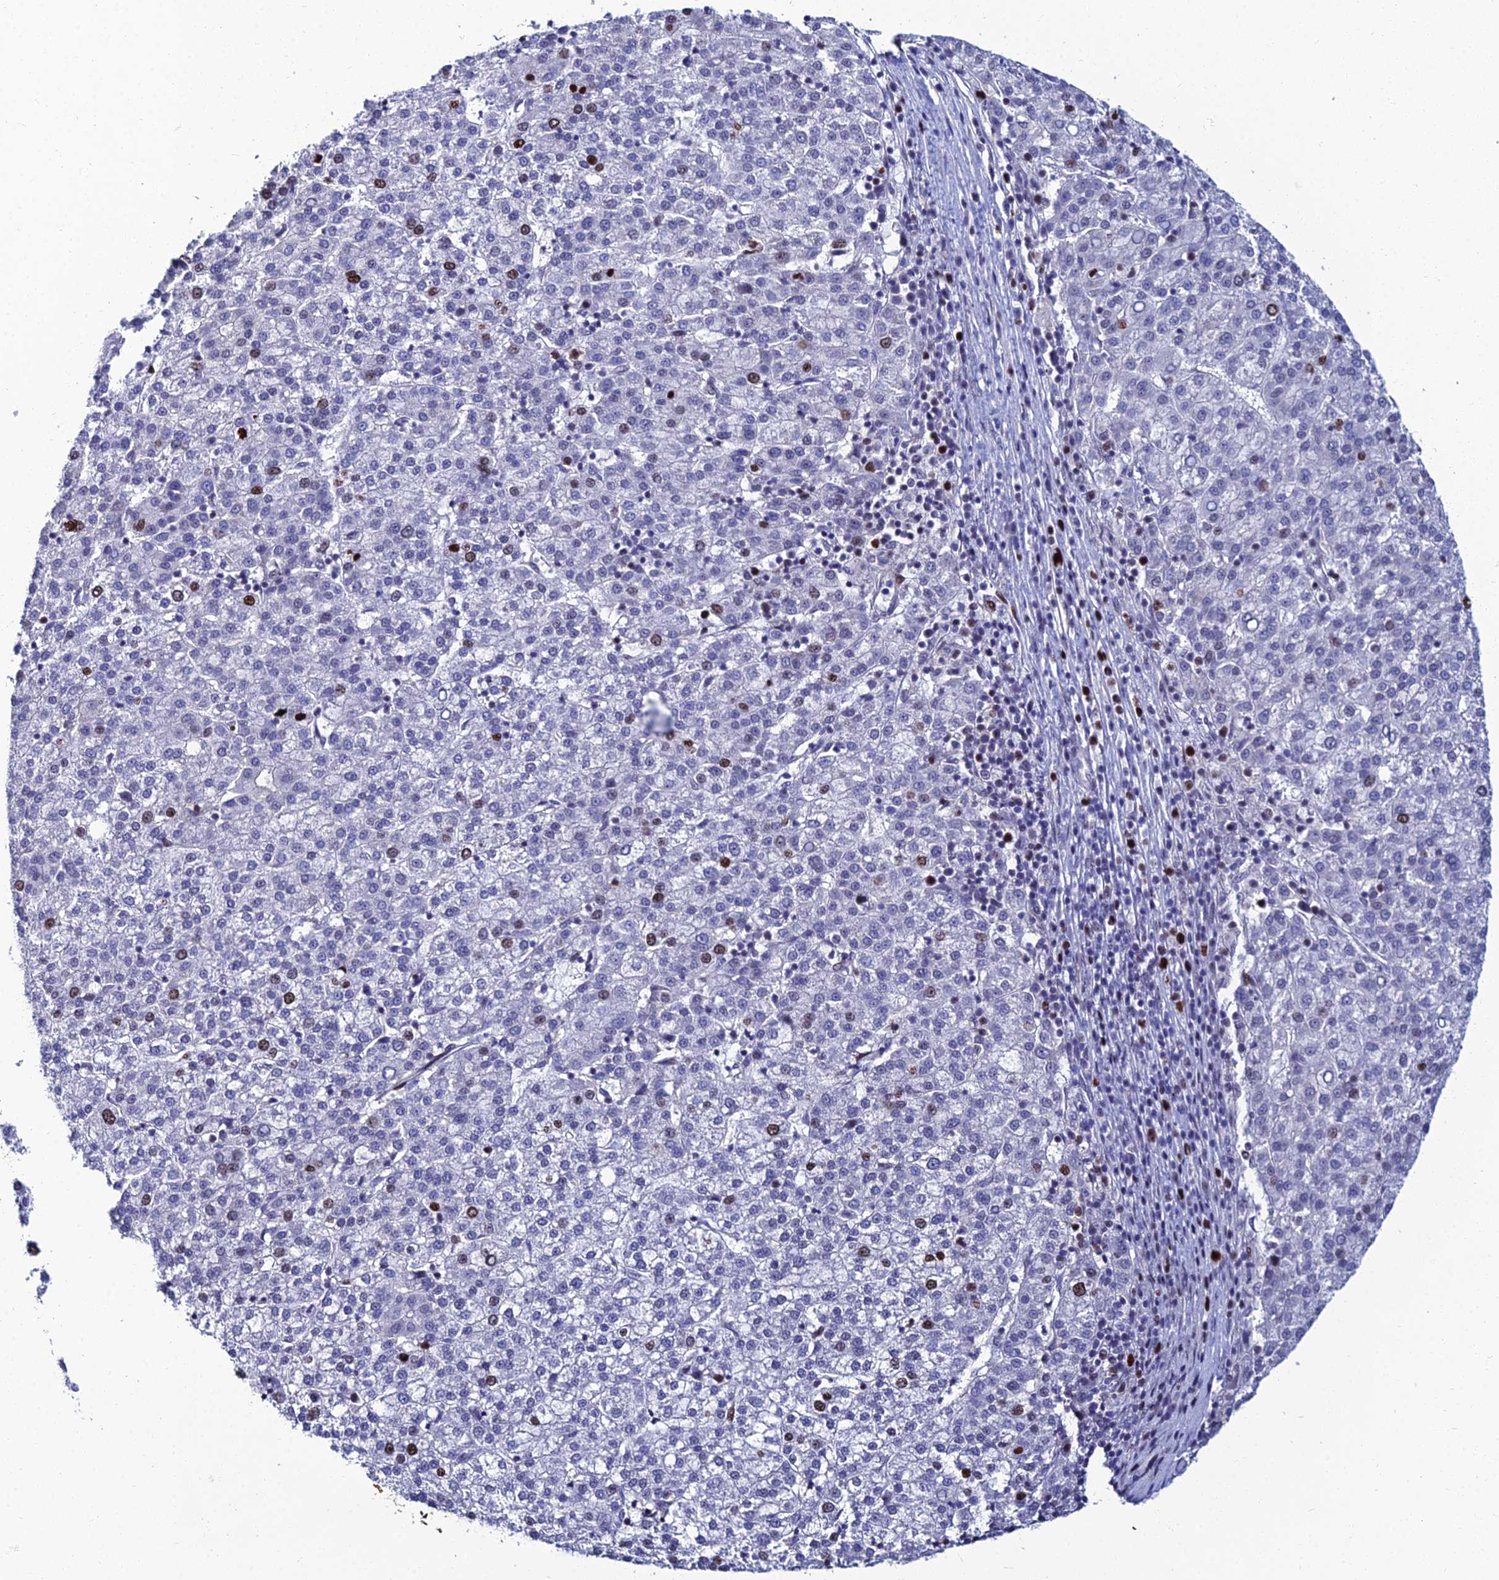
{"staining": {"intensity": "moderate", "quantity": "<25%", "location": "nuclear"}, "tissue": "liver cancer", "cell_type": "Tumor cells", "image_type": "cancer", "snomed": [{"axis": "morphology", "description": "Carcinoma, Hepatocellular, NOS"}, {"axis": "topography", "description": "Liver"}], "caption": "The histopathology image reveals a brown stain indicating the presence of a protein in the nuclear of tumor cells in liver hepatocellular carcinoma.", "gene": "TAF9B", "patient": {"sex": "female", "age": 58}}